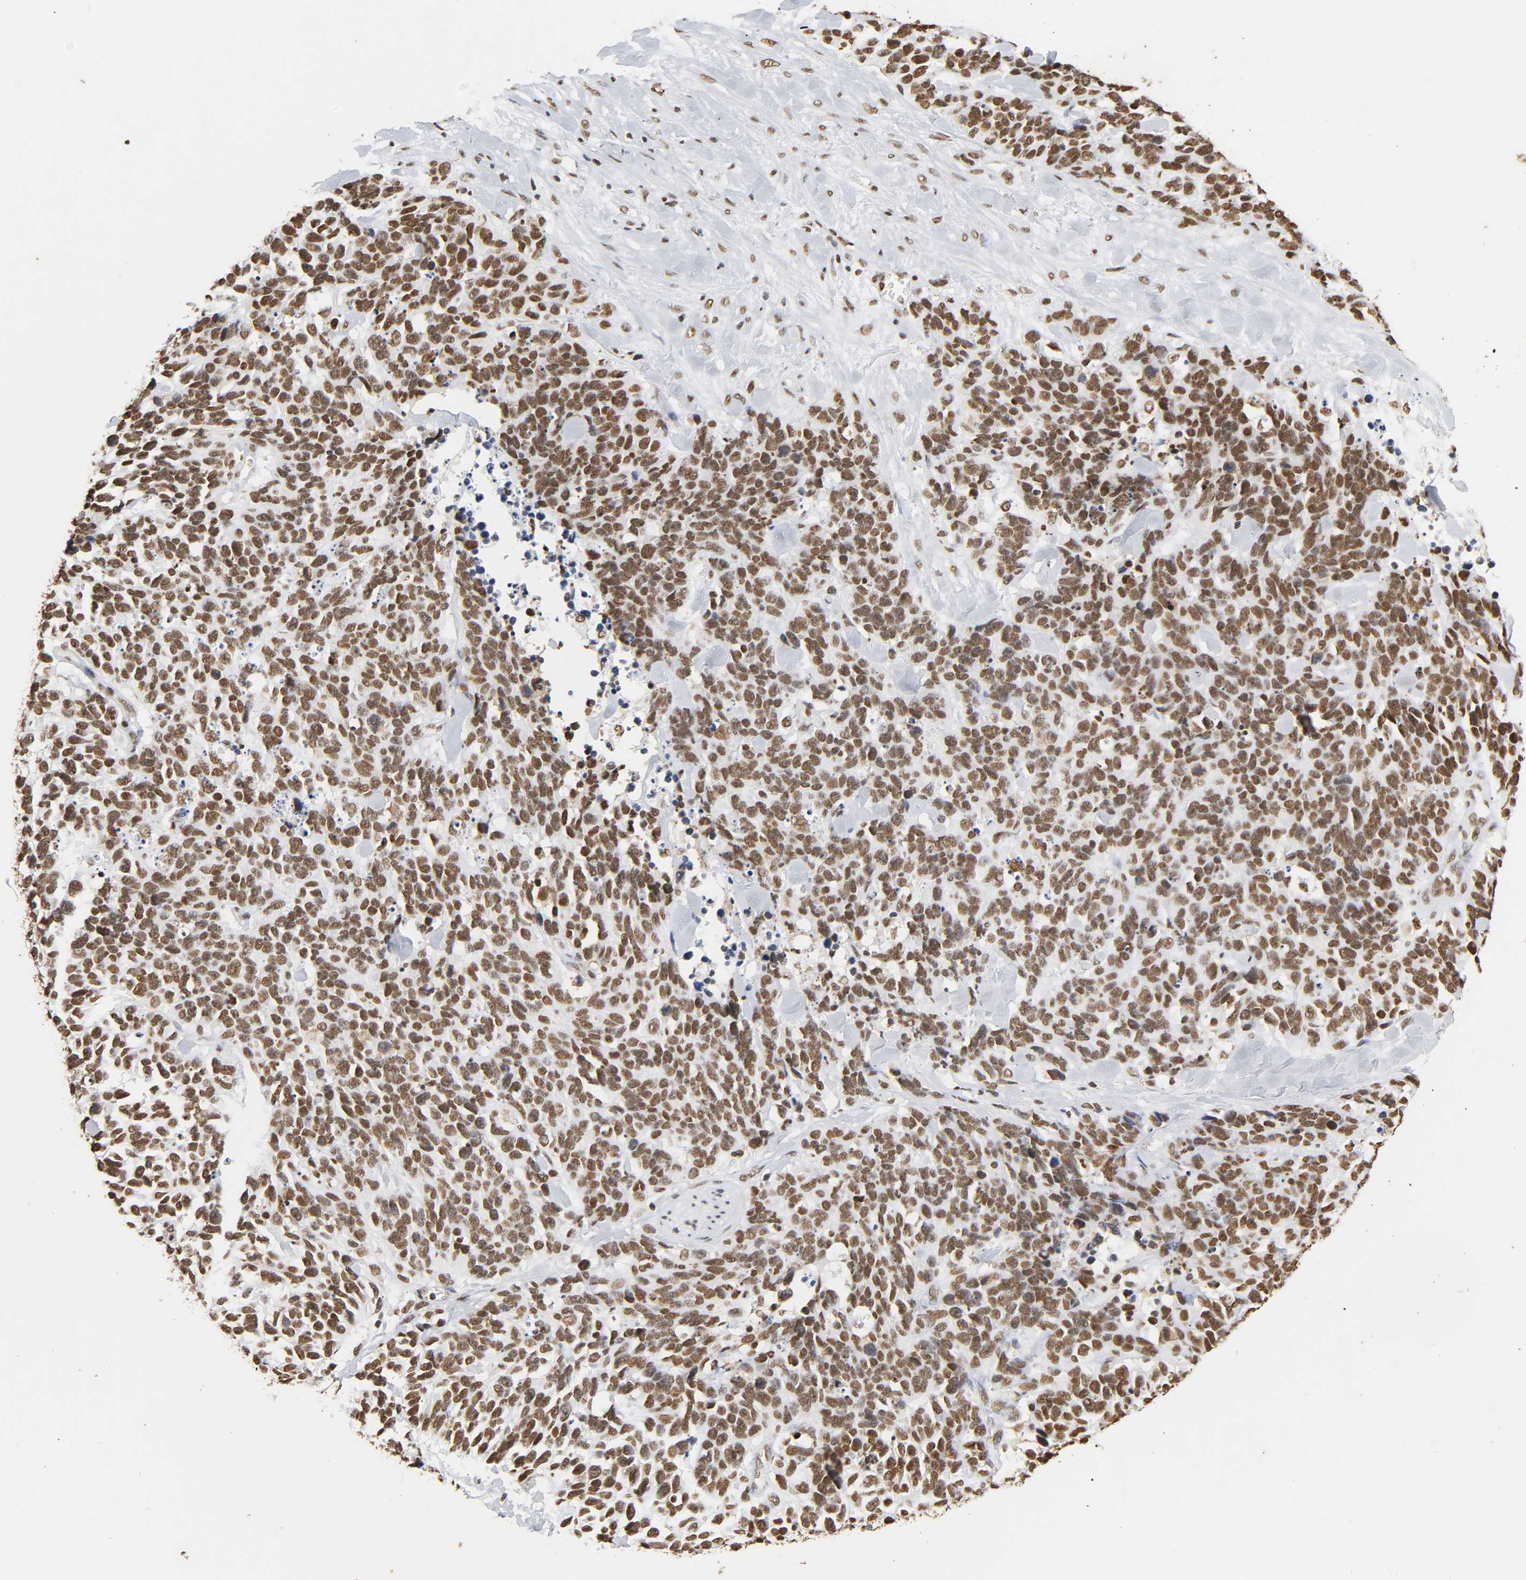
{"staining": {"intensity": "moderate", "quantity": ">75%", "location": "nuclear"}, "tissue": "lung cancer", "cell_type": "Tumor cells", "image_type": "cancer", "snomed": [{"axis": "morphology", "description": "Neoplasm, malignant, NOS"}, {"axis": "topography", "description": "Lung"}], "caption": "Brown immunohistochemical staining in human lung malignant neoplasm demonstrates moderate nuclear expression in approximately >75% of tumor cells. (DAB (3,3'-diaminobenzidine) = brown stain, brightfield microscopy at high magnification).", "gene": "HNRNPC", "patient": {"sex": "female", "age": 58}}